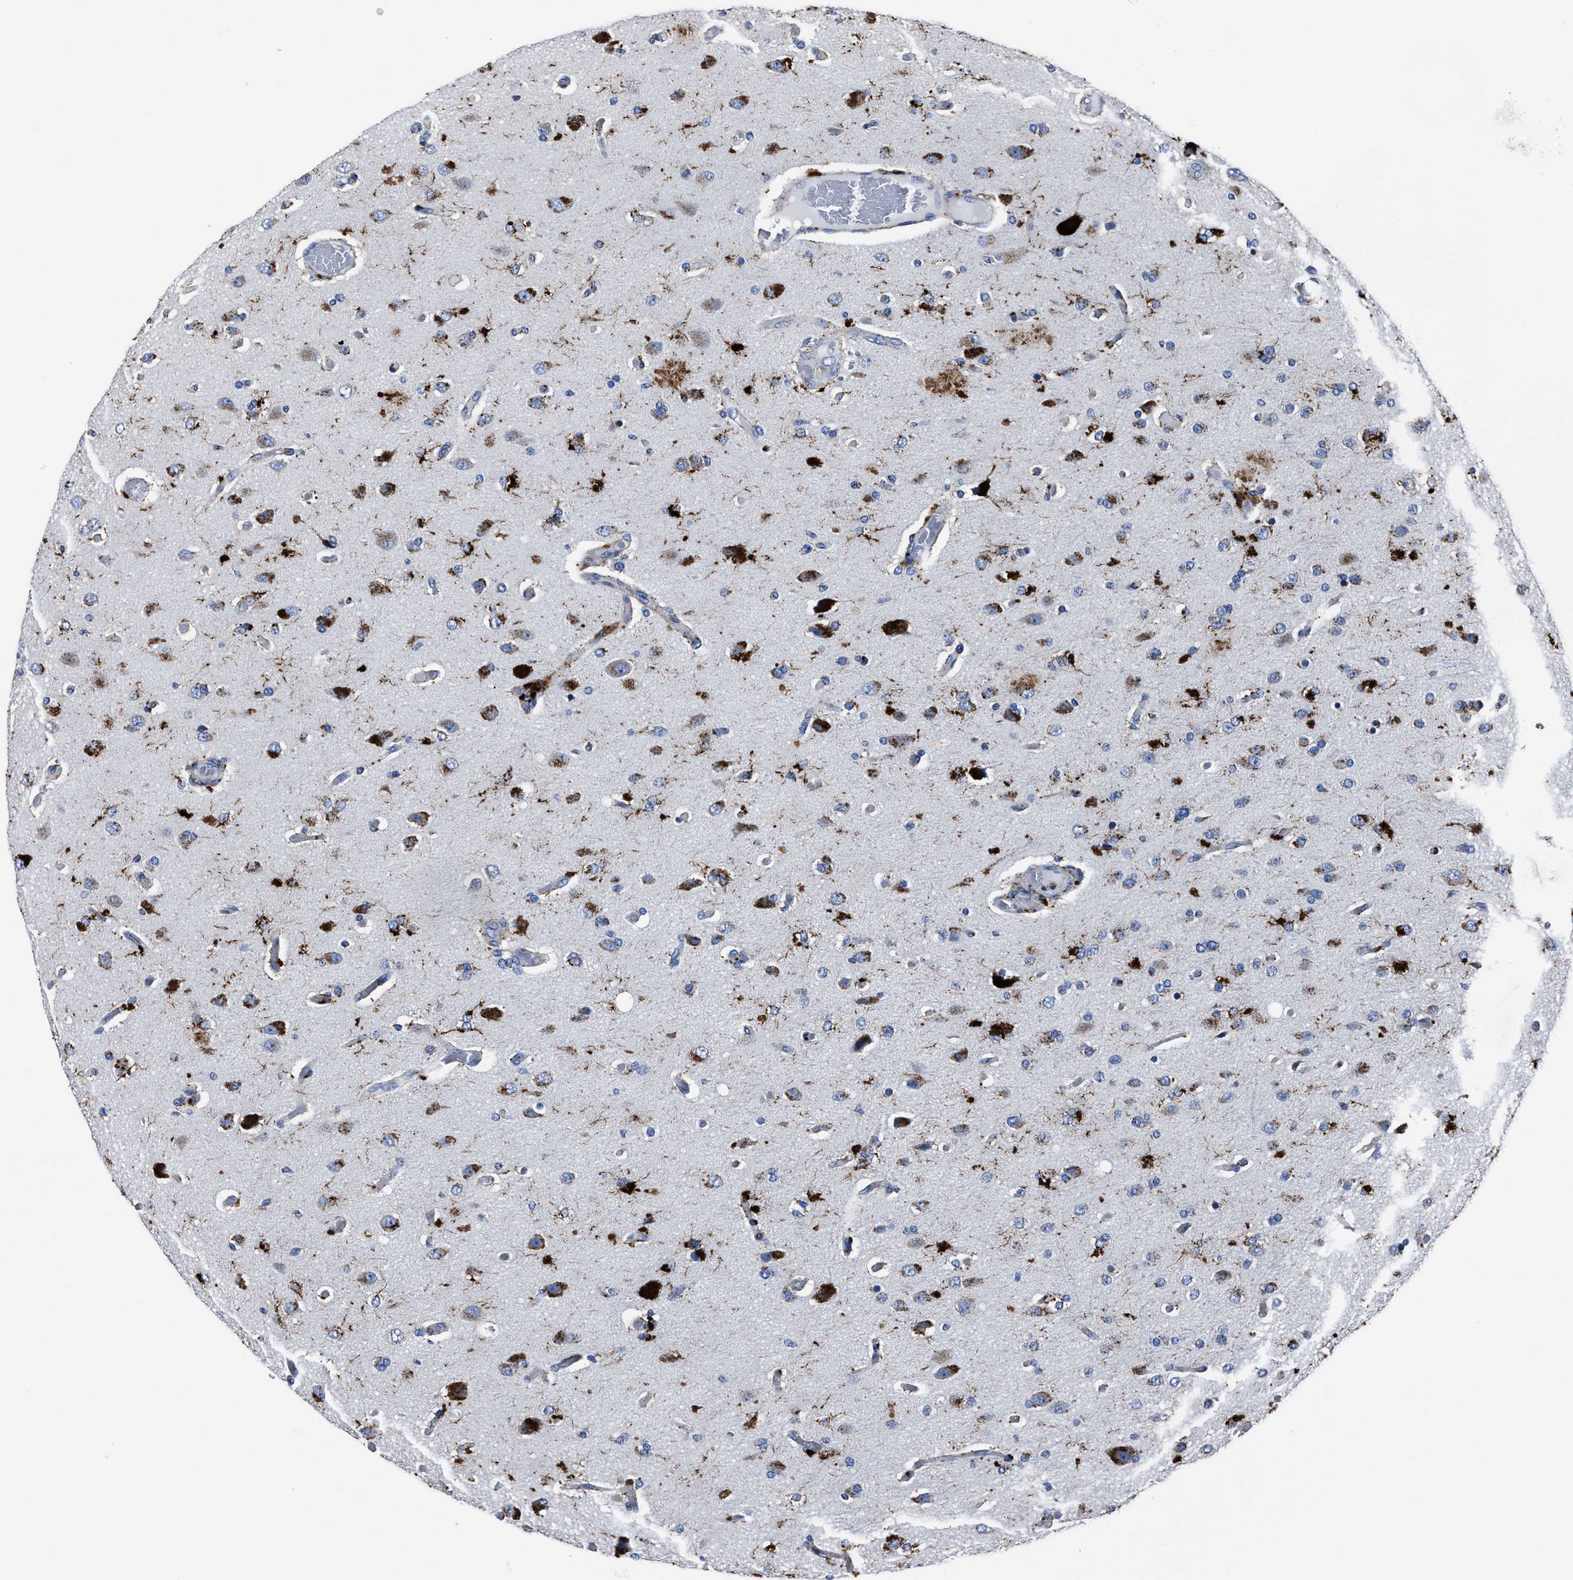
{"staining": {"intensity": "strong", "quantity": "25%-75%", "location": "cytoplasmic/membranous"}, "tissue": "glioma", "cell_type": "Tumor cells", "image_type": "cancer", "snomed": [{"axis": "morphology", "description": "Normal tissue, NOS"}, {"axis": "morphology", "description": "Glioma, malignant, High grade"}, {"axis": "topography", "description": "Cerebral cortex"}], "caption": "Glioma stained with a protein marker displays strong staining in tumor cells.", "gene": "LAMTOR4", "patient": {"sex": "male", "age": 77}}